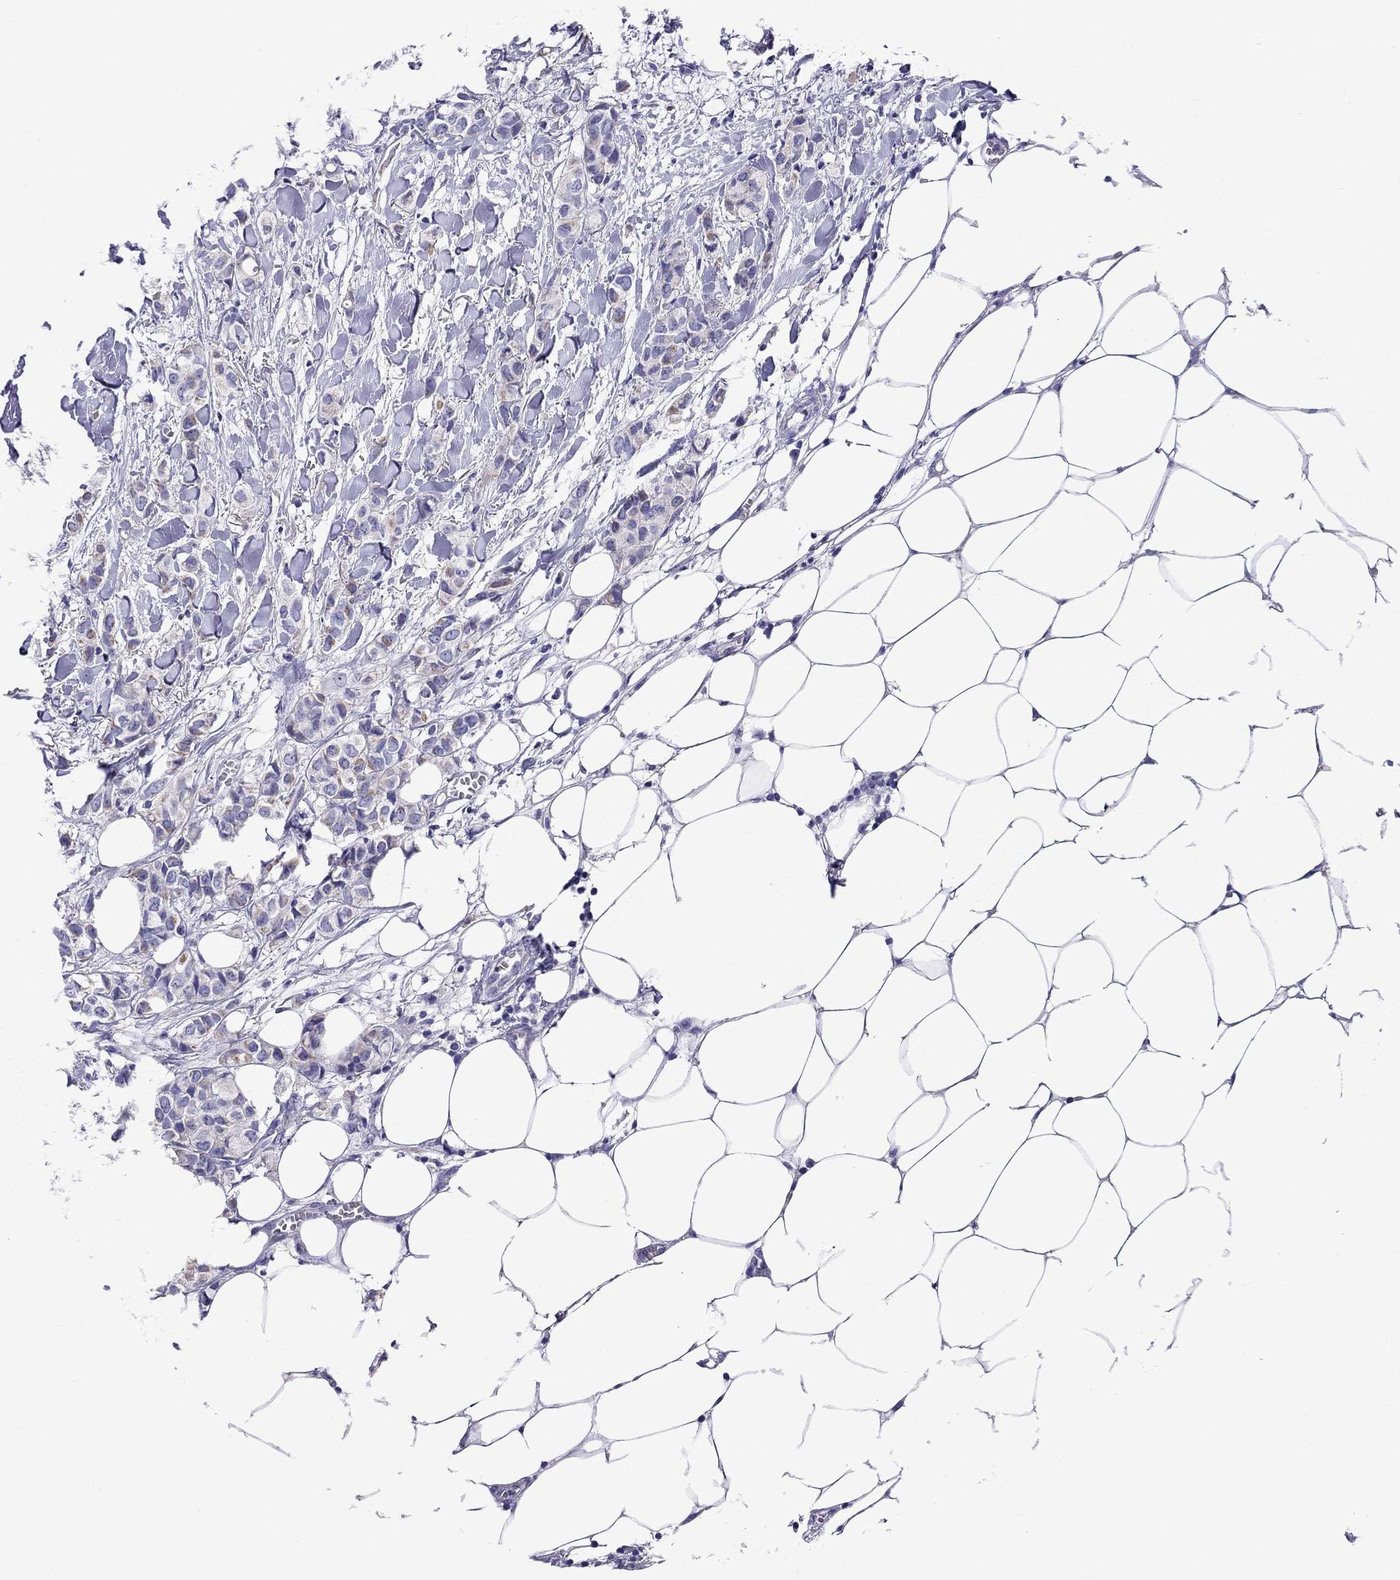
{"staining": {"intensity": "weak", "quantity": "<25%", "location": "cytoplasmic/membranous"}, "tissue": "breast cancer", "cell_type": "Tumor cells", "image_type": "cancer", "snomed": [{"axis": "morphology", "description": "Duct carcinoma"}, {"axis": "topography", "description": "Breast"}], "caption": "Breast invasive ductal carcinoma was stained to show a protein in brown. There is no significant positivity in tumor cells.", "gene": "SCG2", "patient": {"sex": "female", "age": 85}}